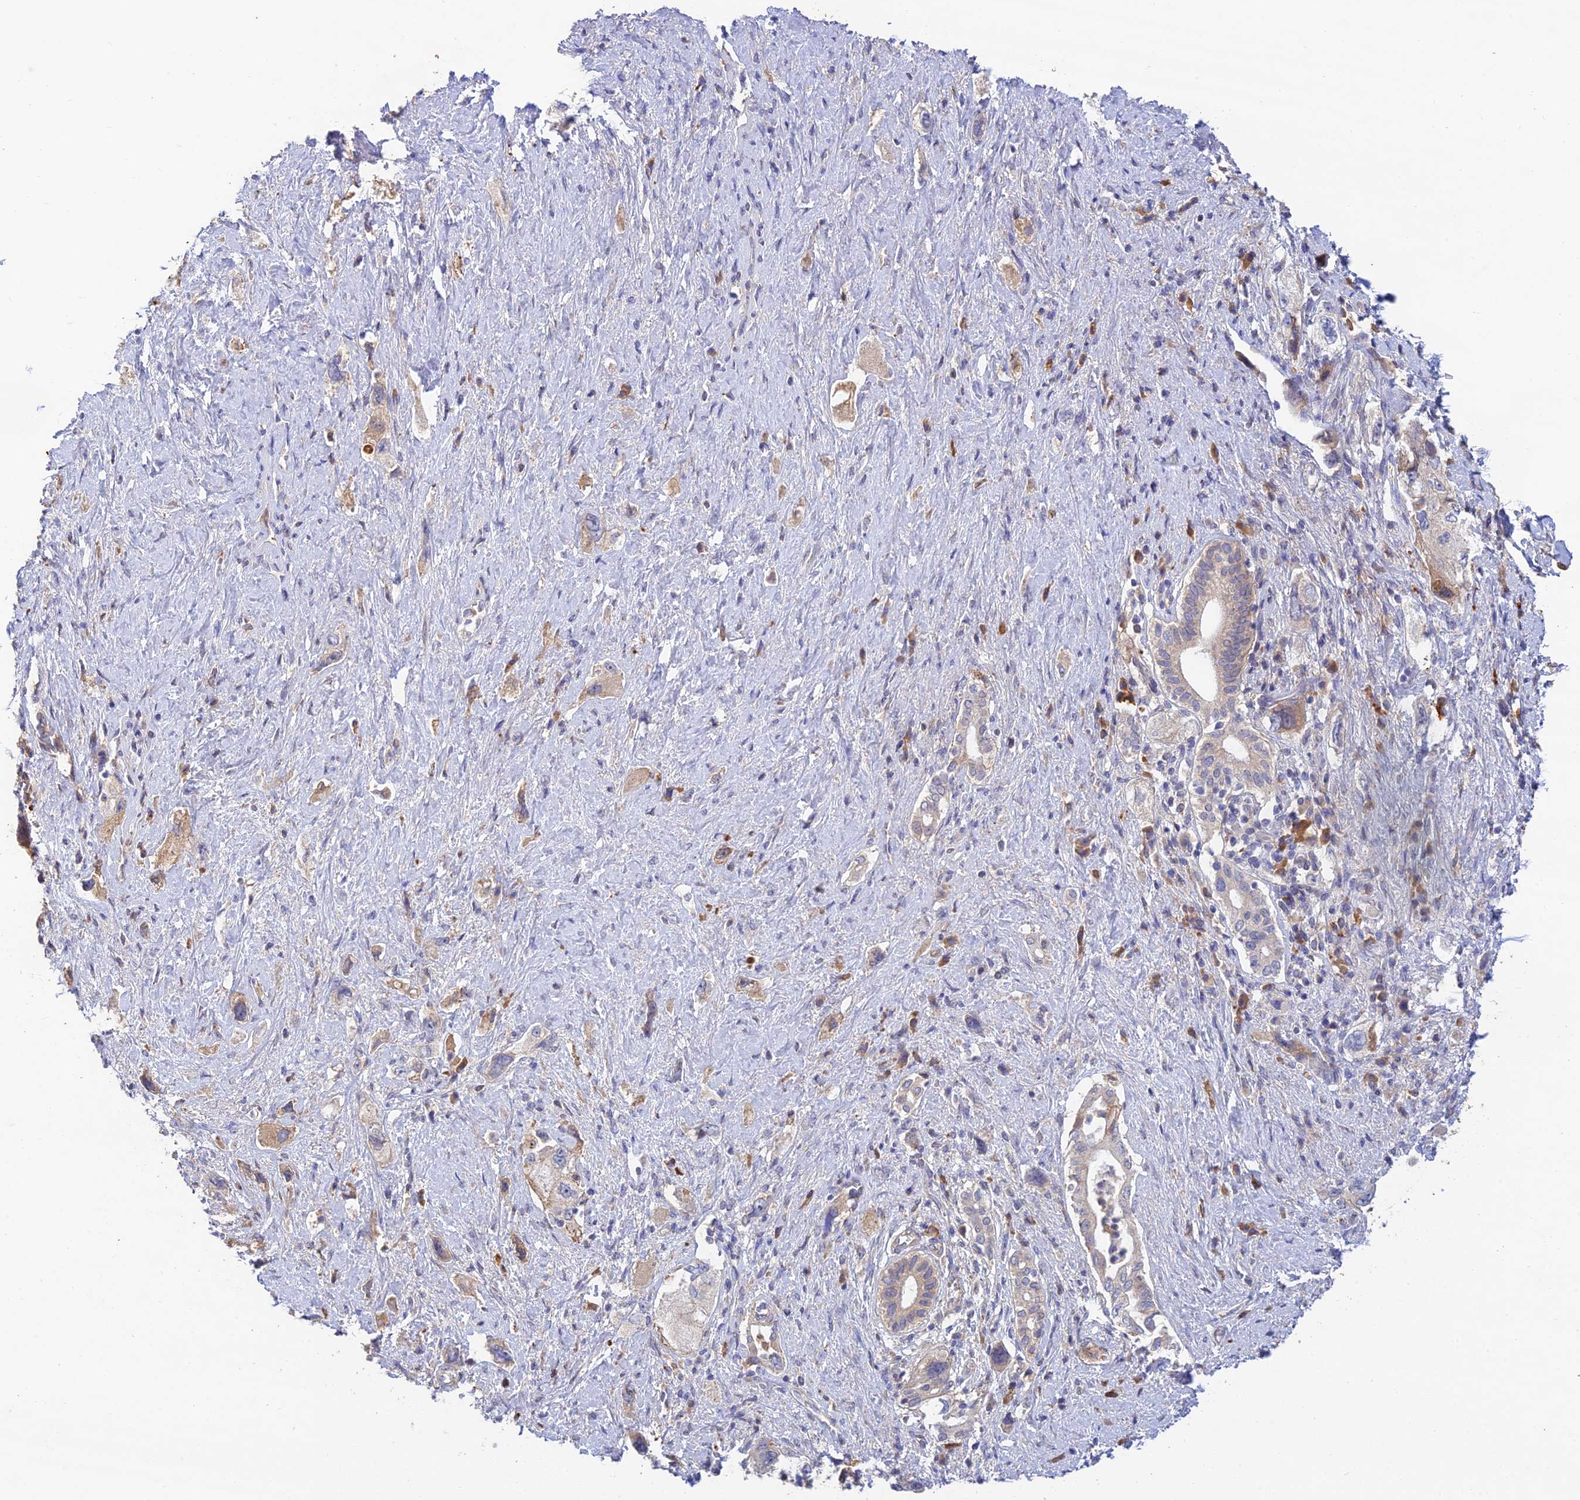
{"staining": {"intensity": "moderate", "quantity": ">75%", "location": "cytoplasmic/membranous"}, "tissue": "pancreatic cancer", "cell_type": "Tumor cells", "image_type": "cancer", "snomed": [{"axis": "morphology", "description": "Adenocarcinoma, NOS"}, {"axis": "topography", "description": "Pancreas"}], "caption": "Tumor cells exhibit medium levels of moderate cytoplasmic/membranous staining in about >75% of cells in adenocarcinoma (pancreatic).", "gene": "ACSM5", "patient": {"sex": "female", "age": 73}}